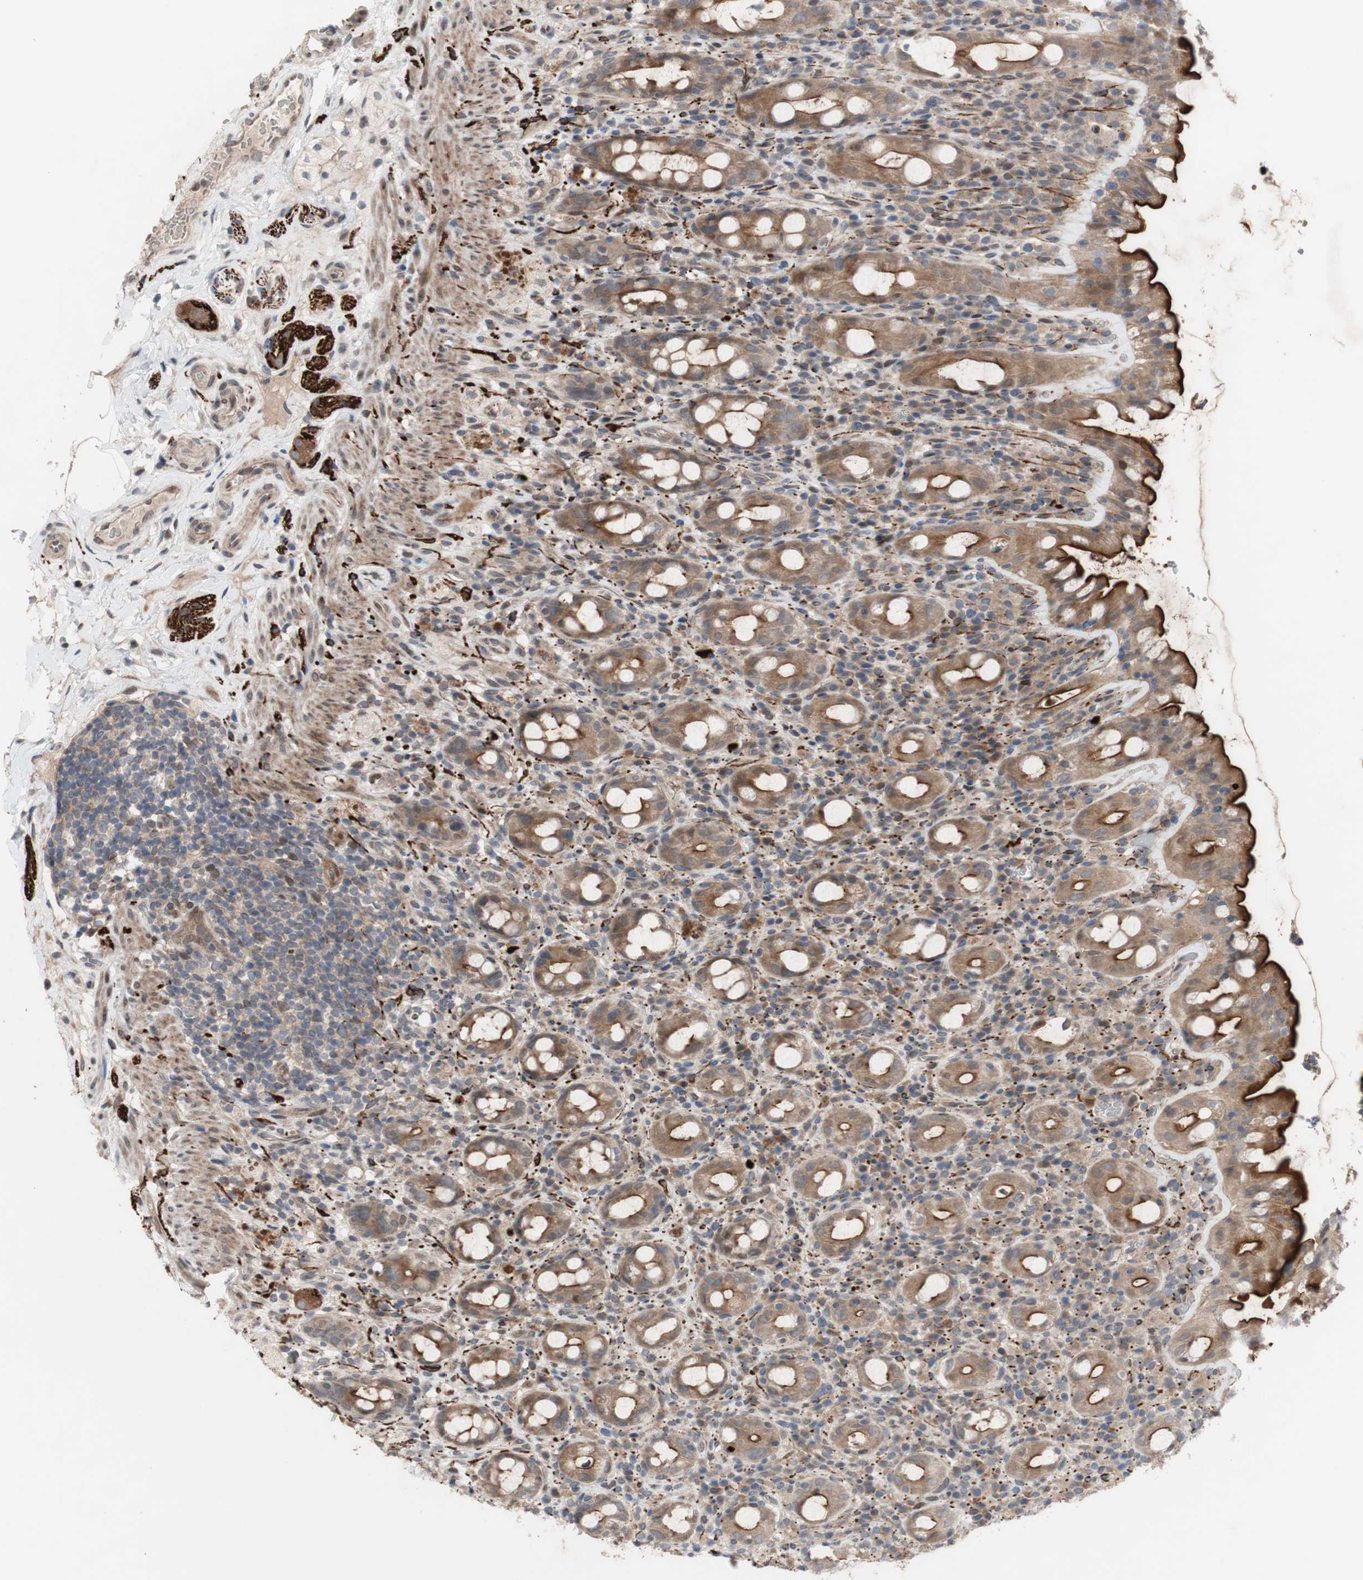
{"staining": {"intensity": "moderate", "quantity": ">75%", "location": "cytoplasmic/membranous"}, "tissue": "rectum", "cell_type": "Glandular cells", "image_type": "normal", "snomed": [{"axis": "morphology", "description": "Normal tissue, NOS"}, {"axis": "topography", "description": "Rectum"}], "caption": "The histopathology image demonstrates staining of unremarkable rectum, revealing moderate cytoplasmic/membranous protein expression (brown color) within glandular cells.", "gene": "OAZ1", "patient": {"sex": "male", "age": 44}}